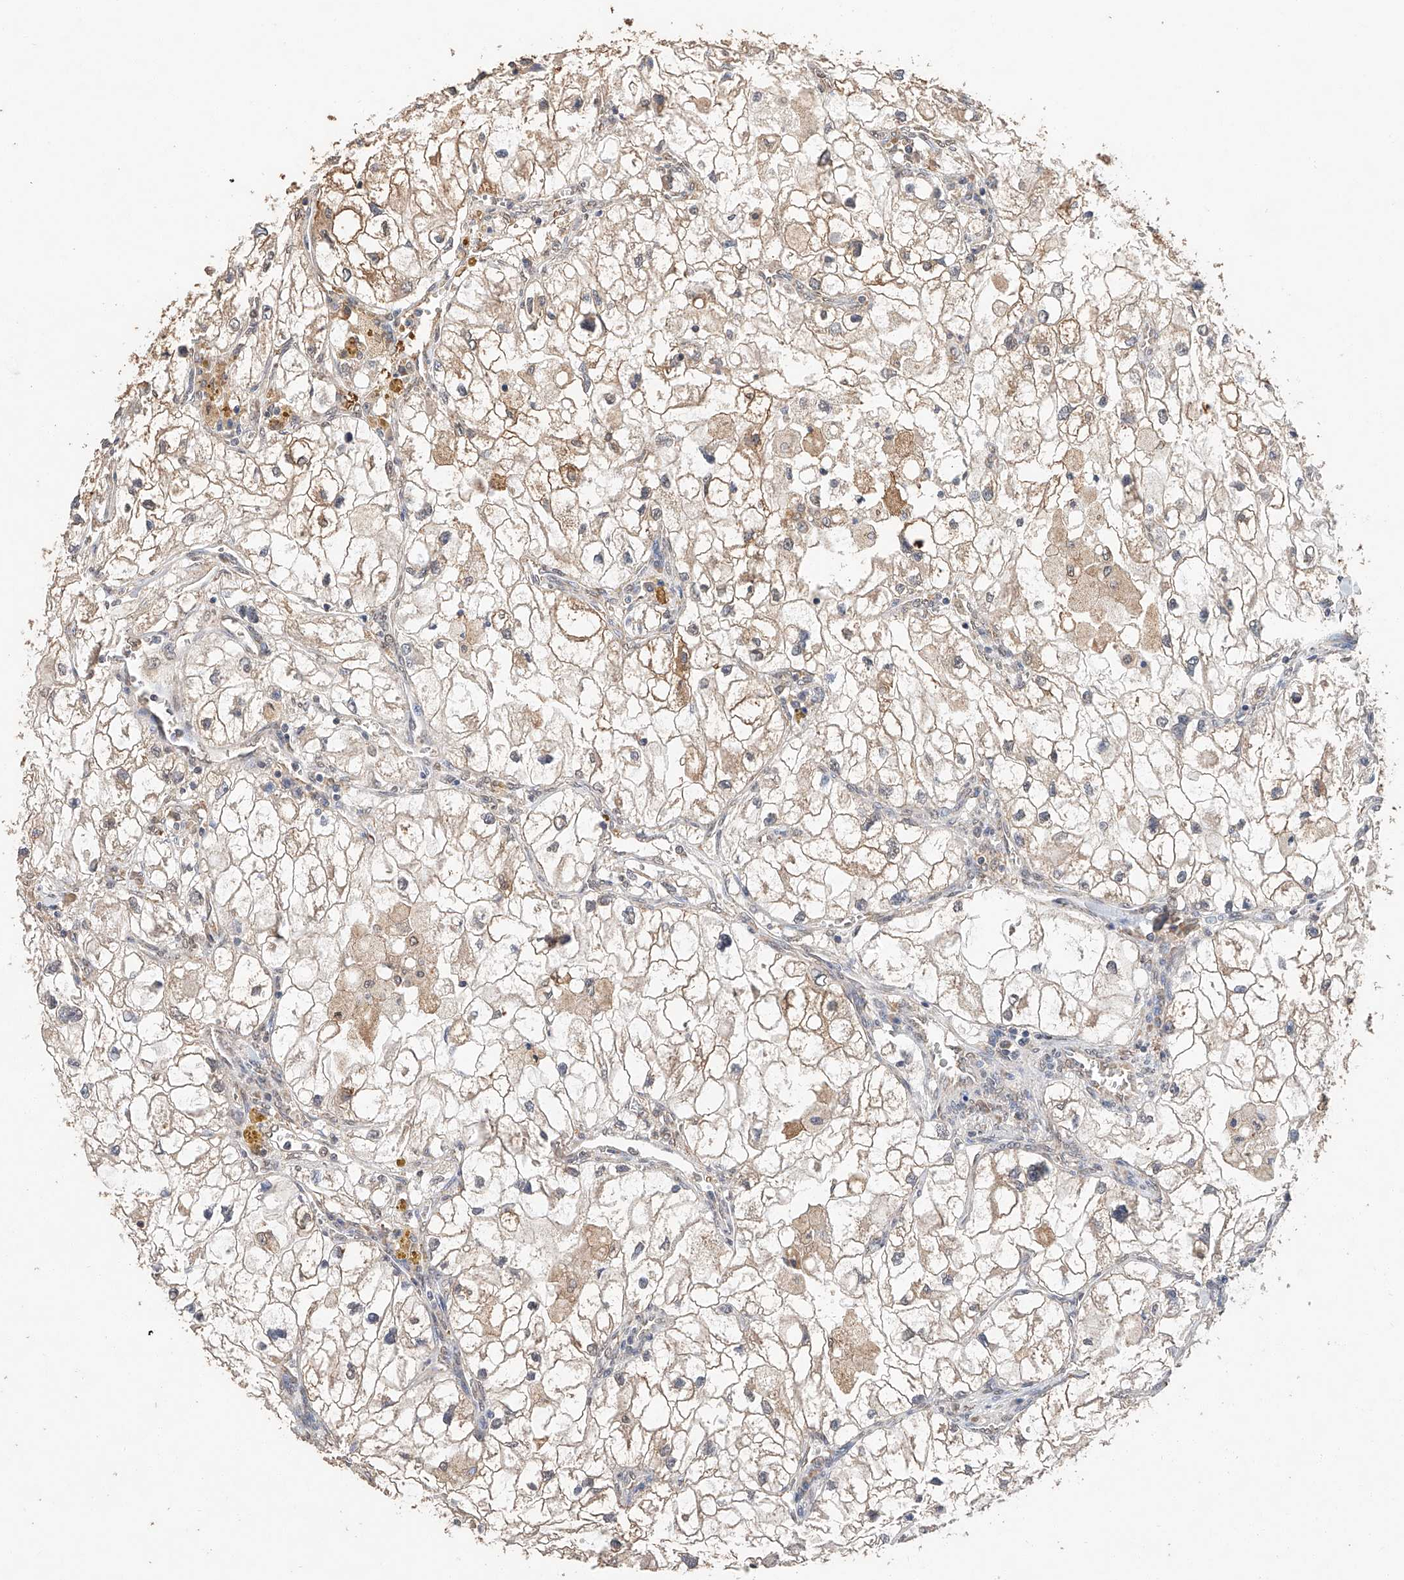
{"staining": {"intensity": "weak", "quantity": ">75%", "location": "cytoplasmic/membranous"}, "tissue": "renal cancer", "cell_type": "Tumor cells", "image_type": "cancer", "snomed": [{"axis": "morphology", "description": "Adenocarcinoma, NOS"}, {"axis": "topography", "description": "Kidney"}], "caption": "Renal cancer stained with DAB (3,3'-diaminobenzidine) immunohistochemistry (IHC) shows low levels of weak cytoplasmic/membranous positivity in approximately >75% of tumor cells.", "gene": "CERS4", "patient": {"sex": "female", "age": 70}}